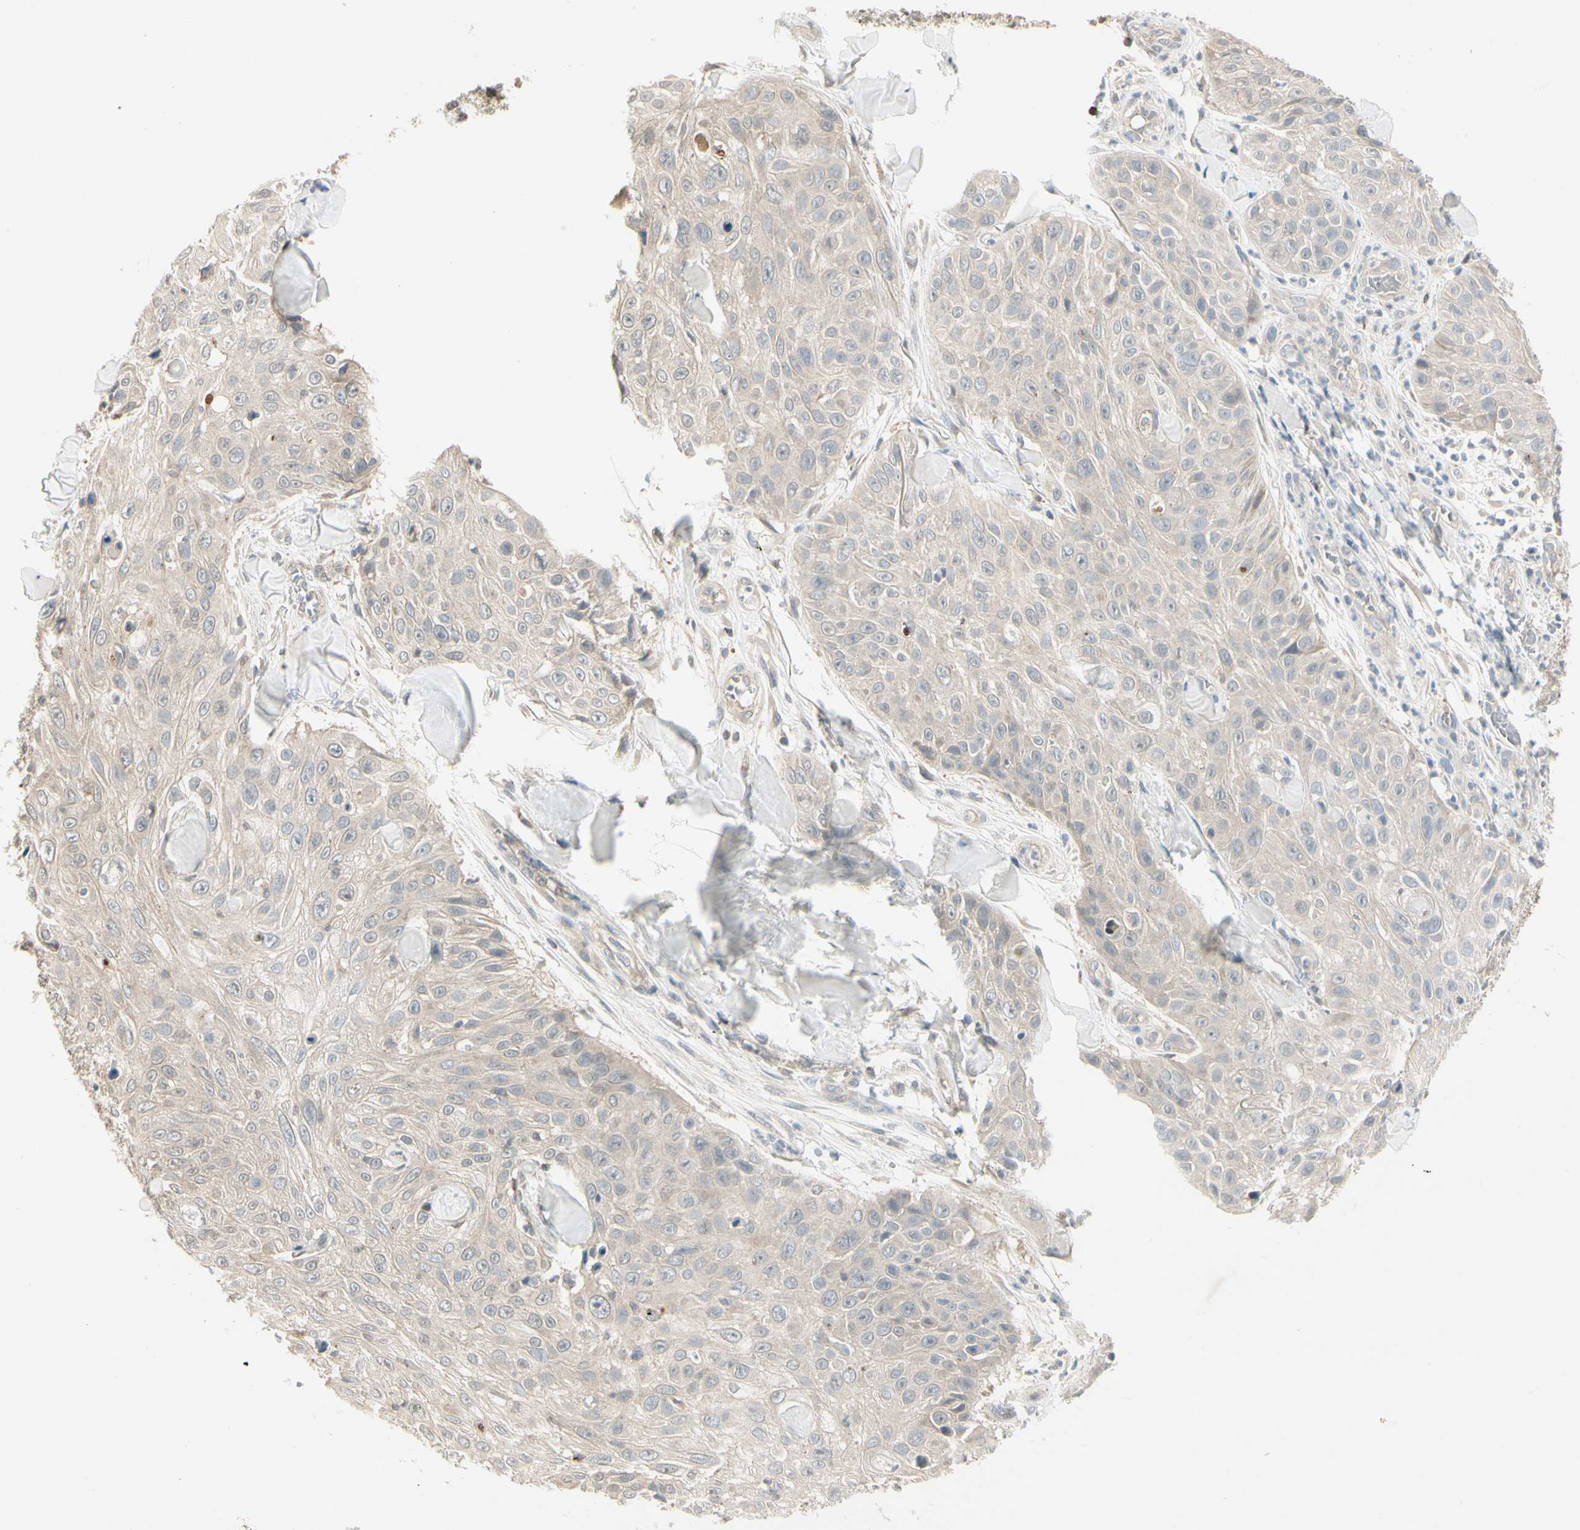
{"staining": {"intensity": "weak", "quantity": "25%-75%", "location": "cytoplasmic/membranous"}, "tissue": "skin cancer", "cell_type": "Tumor cells", "image_type": "cancer", "snomed": [{"axis": "morphology", "description": "Squamous cell carcinoma, NOS"}, {"axis": "topography", "description": "Skin"}], "caption": "Immunohistochemistry image of neoplastic tissue: human skin cancer stained using IHC reveals low levels of weak protein expression localized specifically in the cytoplasmic/membranous of tumor cells, appearing as a cytoplasmic/membranous brown color.", "gene": "EVC", "patient": {"sex": "male", "age": 86}}